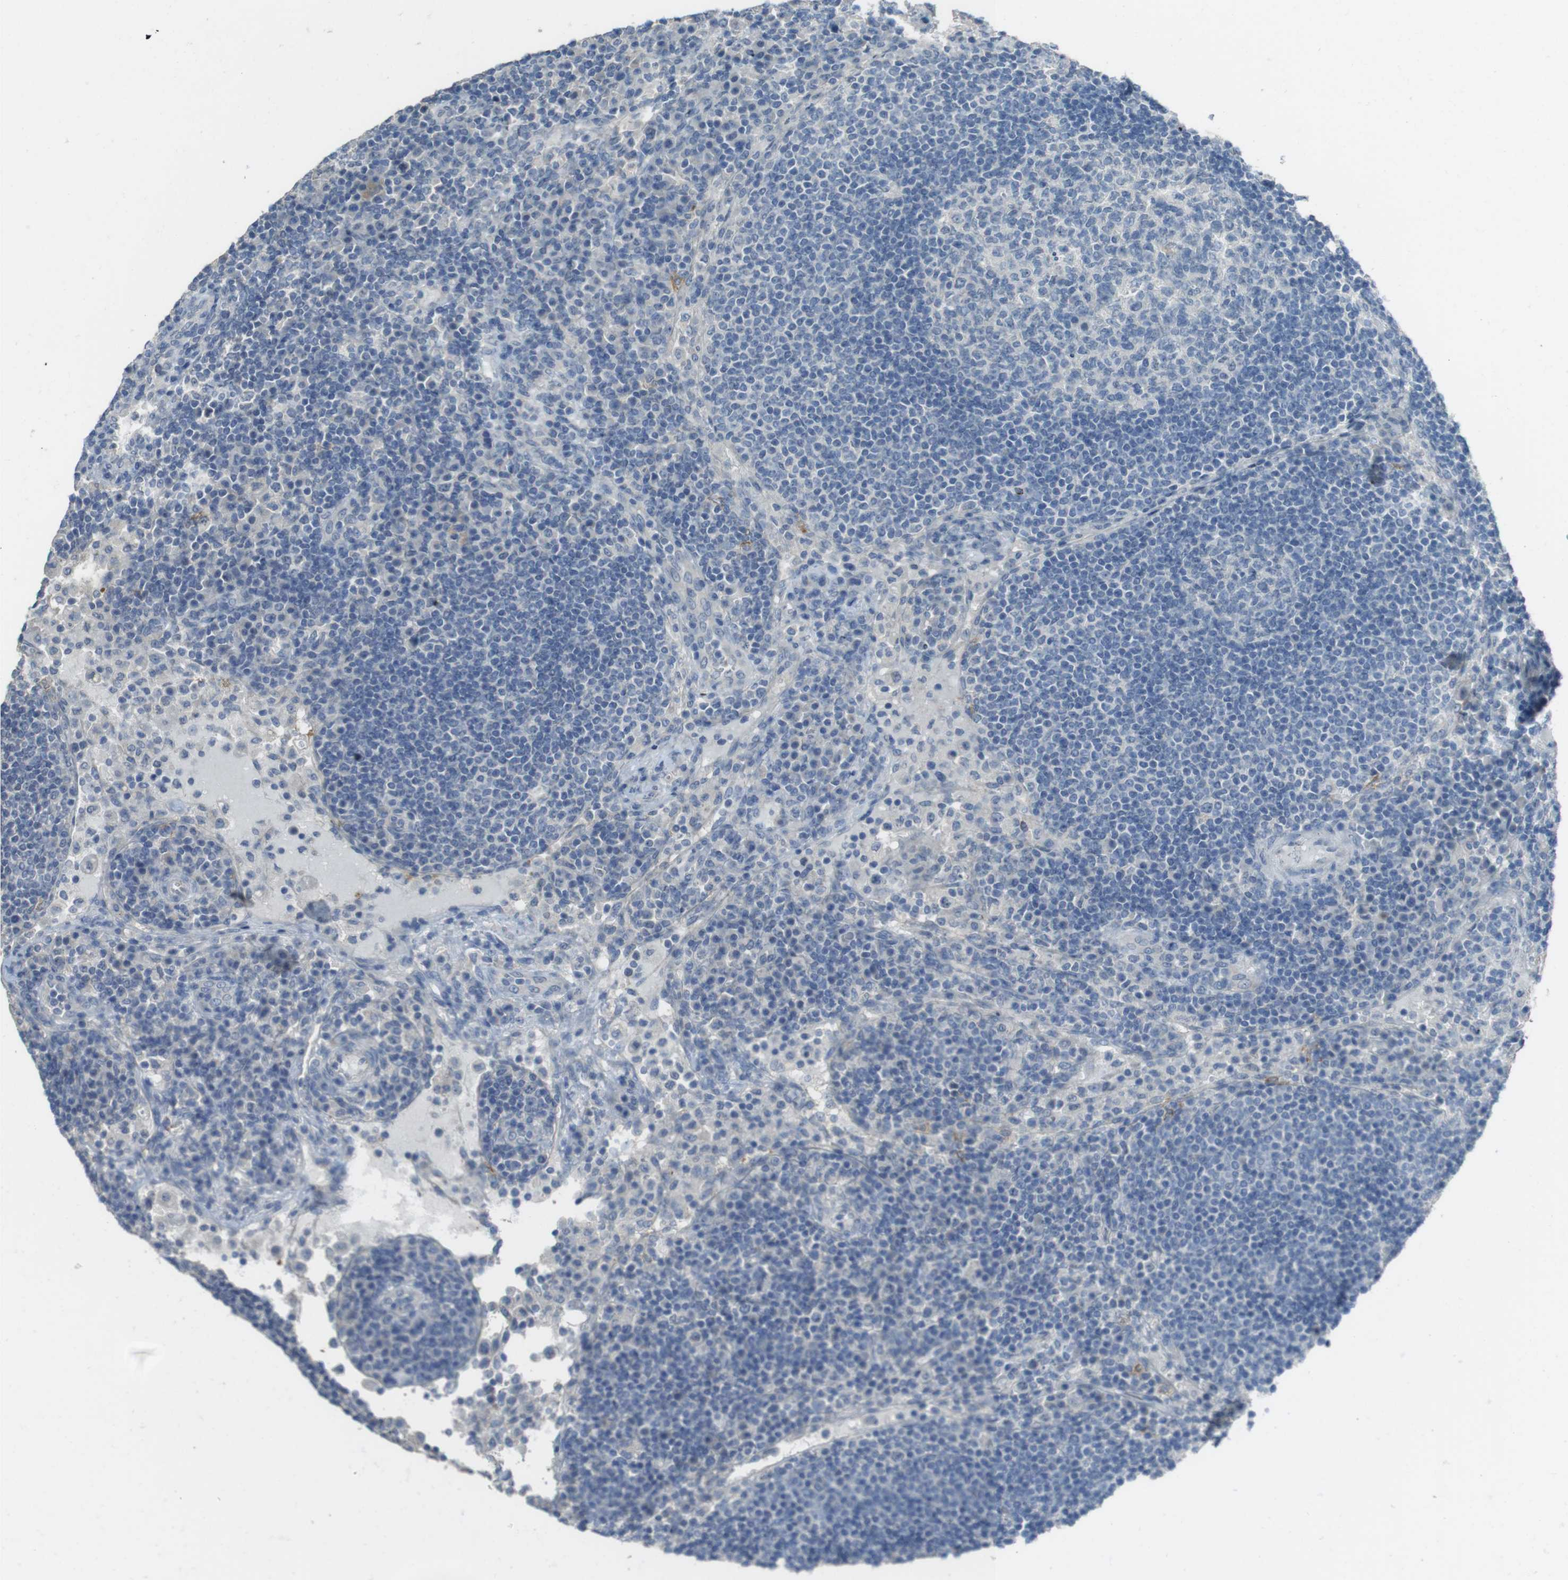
{"staining": {"intensity": "negative", "quantity": "none", "location": "none"}, "tissue": "lymph node", "cell_type": "Germinal center cells", "image_type": "normal", "snomed": [{"axis": "morphology", "description": "Normal tissue, NOS"}, {"axis": "topography", "description": "Lymph node"}], "caption": "A high-resolution micrograph shows IHC staining of benign lymph node, which shows no significant positivity in germinal center cells. Nuclei are stained in blue.", "gene": "ENTPD7", "patient": {"sex": "female", "age": 53}}